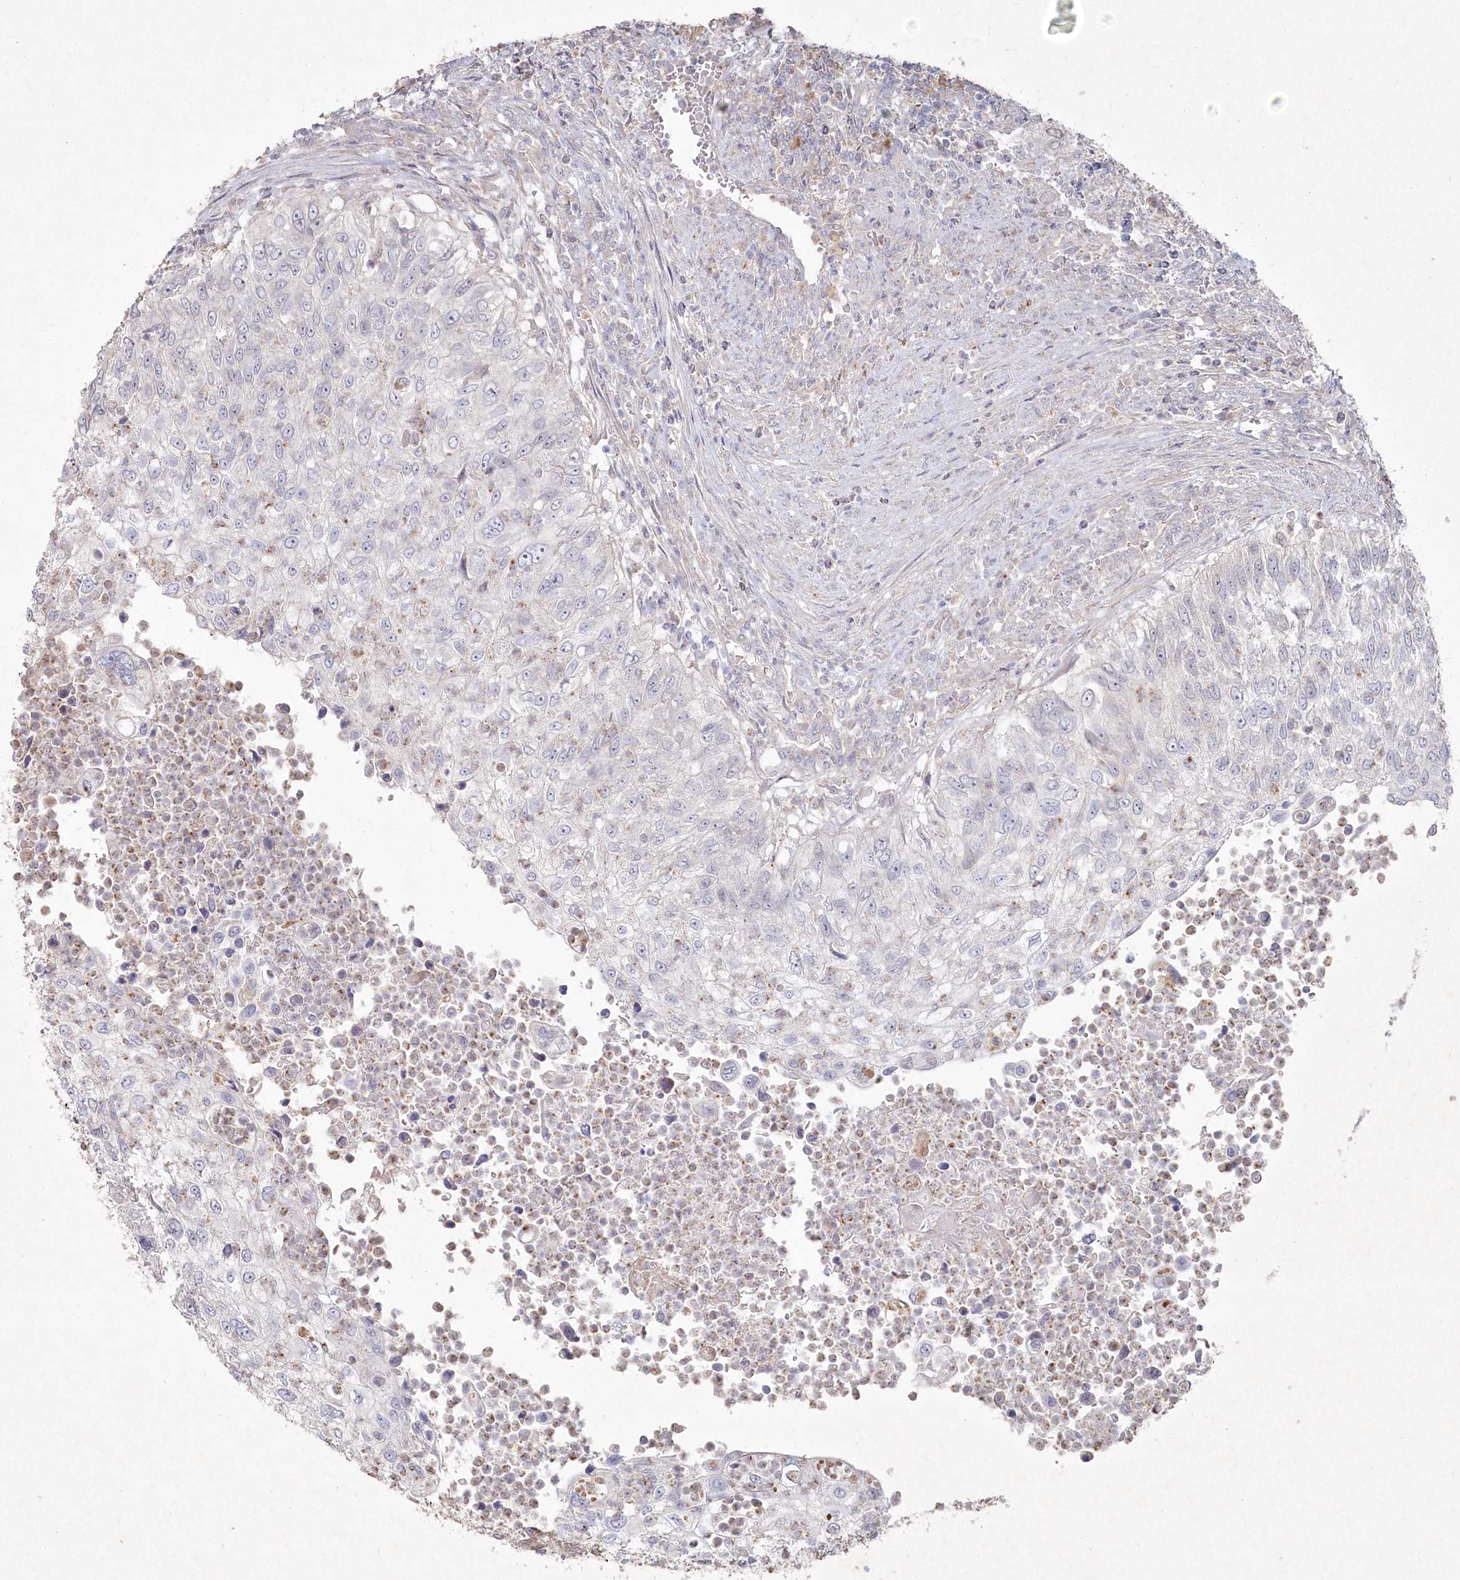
{"staining": {"intensity": "negative", "quantity": "none", "location": "none"}, "tissue": "urothelial cancer", "cell_type": "Tumor cells", "image_type": "cancer", "snomed": [{"axis": "morphology", "description": "Urothelial carcinoma, High grade"}, {"axis": "topography", "description": "Urinary bladder"}], "caption": "An immunohistochemistry micrograph of high-grade urothelial carcinoma is shown. There is no staining in tumor cells of high-grade urothelial carcinoma.", "gene": "TGFBRAP1", "patient": {"sex": "female", "age": 60}}